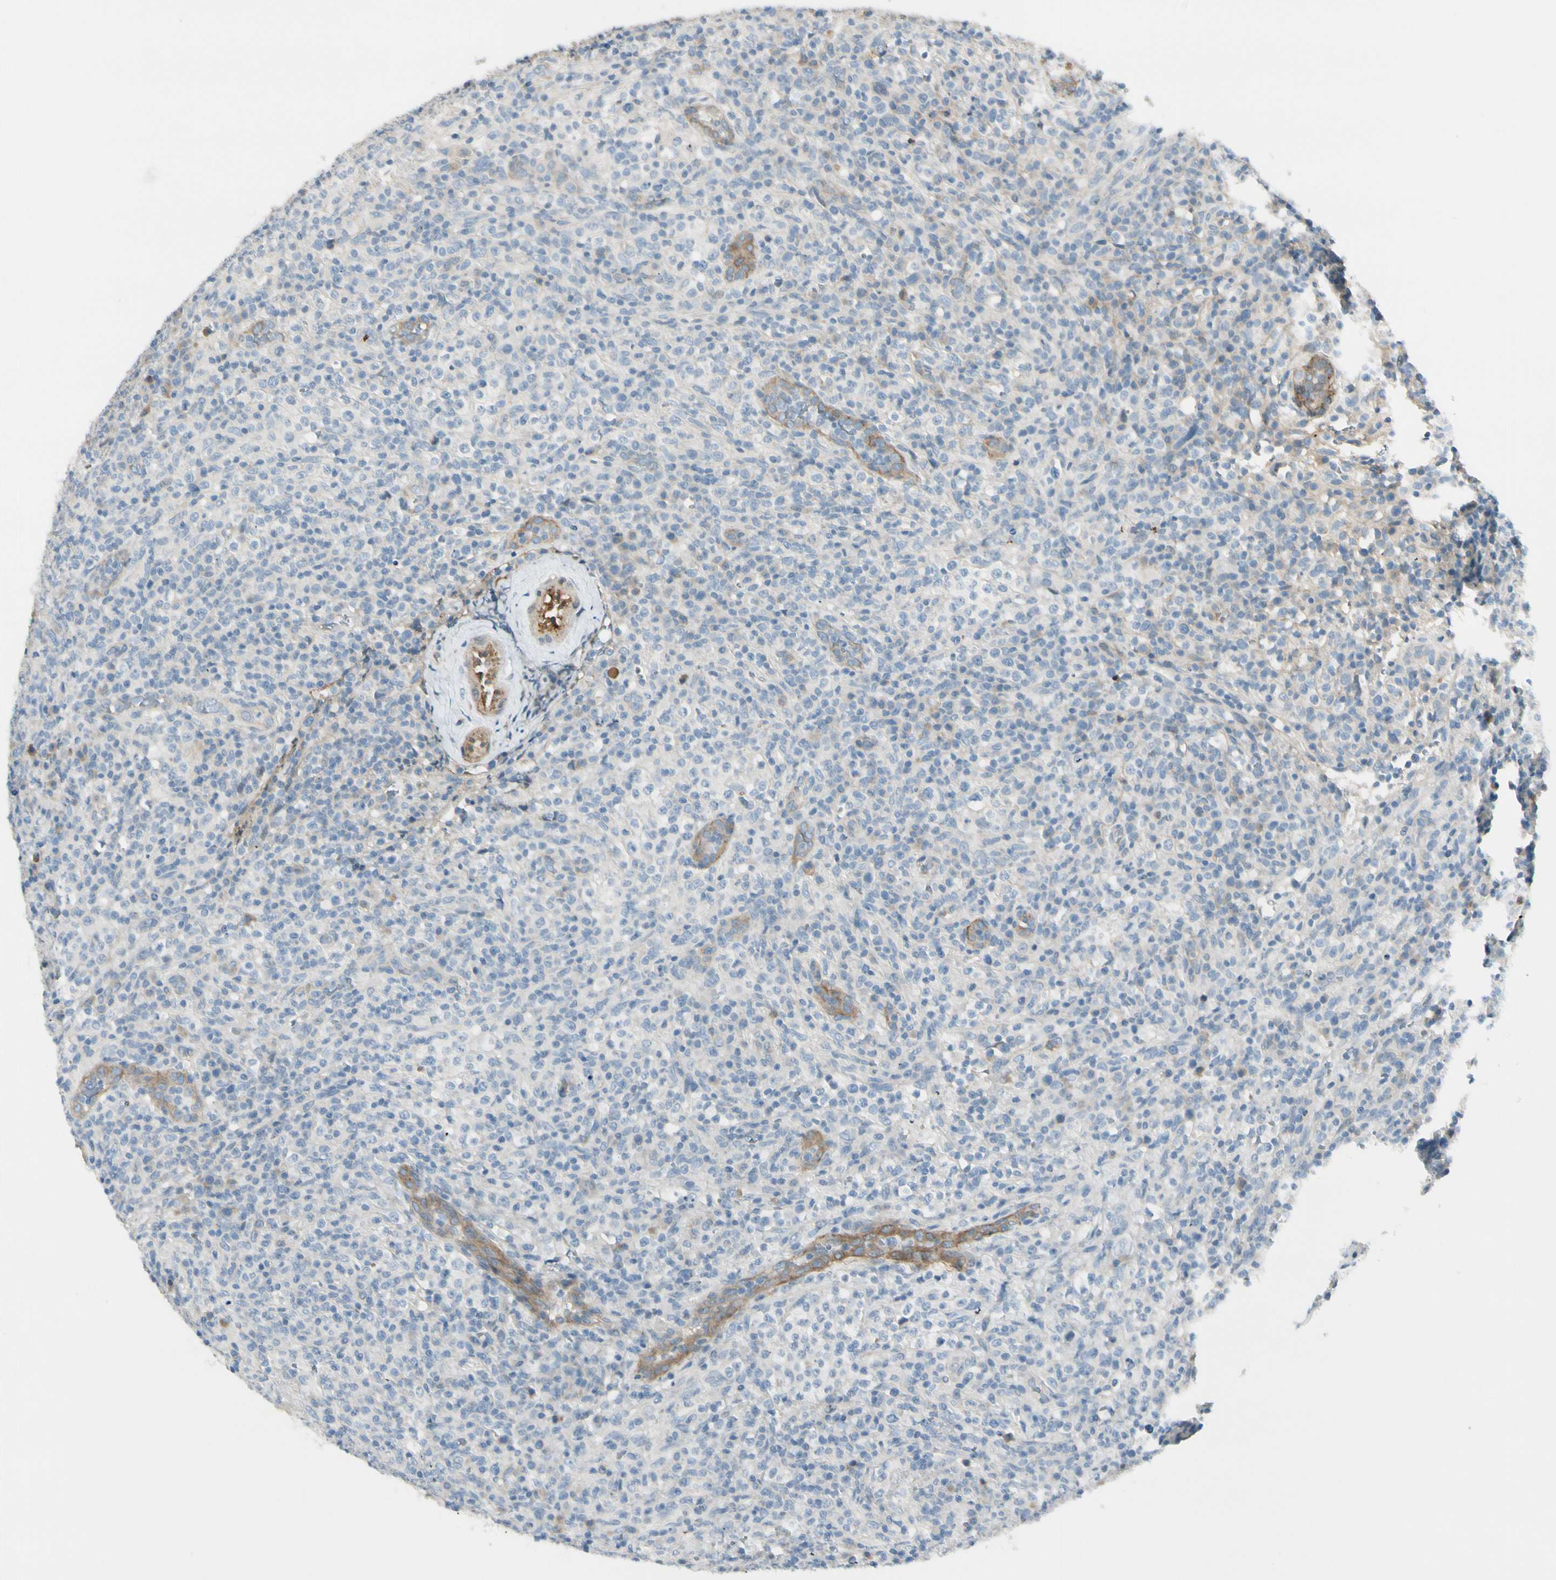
{"staining": {"intensity": "negative", "quantity": "none", "location": "none"}, "tissue": "lymphoma", "cell_type": "Tumor cells", "image_type": "cancer", "snomed": [{"axis": "morphology", "description": "Malignant lymphoma, non-Hodgkin's type, High grade"}, {"axis": "topography", "description": "Lymph node"}], "caption": "Immunohistochemical staining of high-grade malignant lymphoma, non-Hodgkin's type reveals no significant staining in tumor cells.", "gene": "ITGA3", "patient": {"sex": "female", "age": 76}}